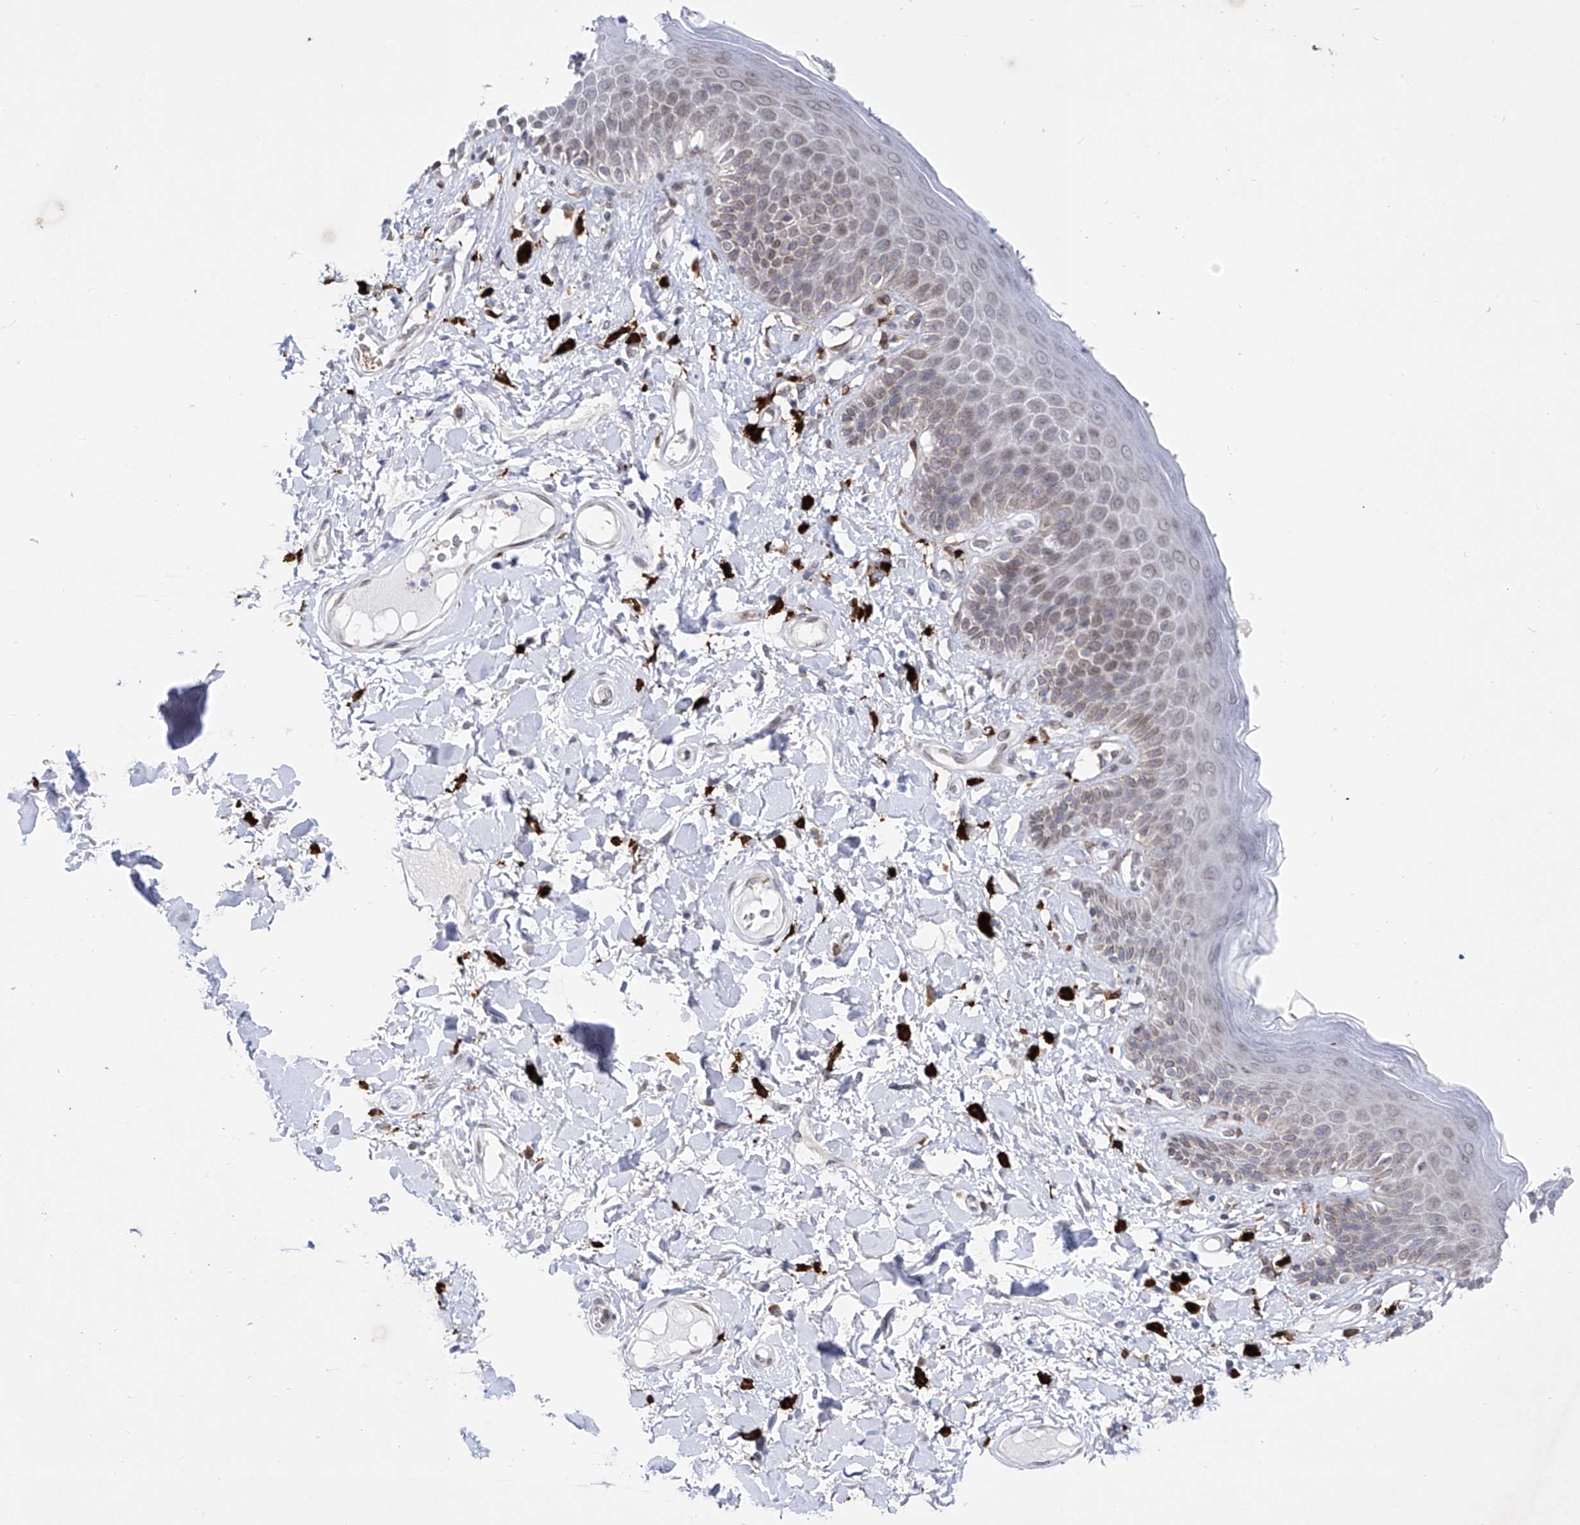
{"staining": {"intensity": "weak", "quantity": "<25%", "location": "cytoplasmic/membranous,nuclear"}, "tissue": "skin", "cell_type": "Epidermal cells", "image_type": "normal", "snomed": [{"axis": "morphology", "description": "Normal tissue, NOS"}, {"axis": "topography", "description": "Anal"}], "caption": "Immunohistochemistry (IHC) photomicrograph of normal skin stained for a protein (brown), which shows no positivity in epidermal cells.", "gene": "LCLAT1", "patient": {"sex": "female", "age": 78}}